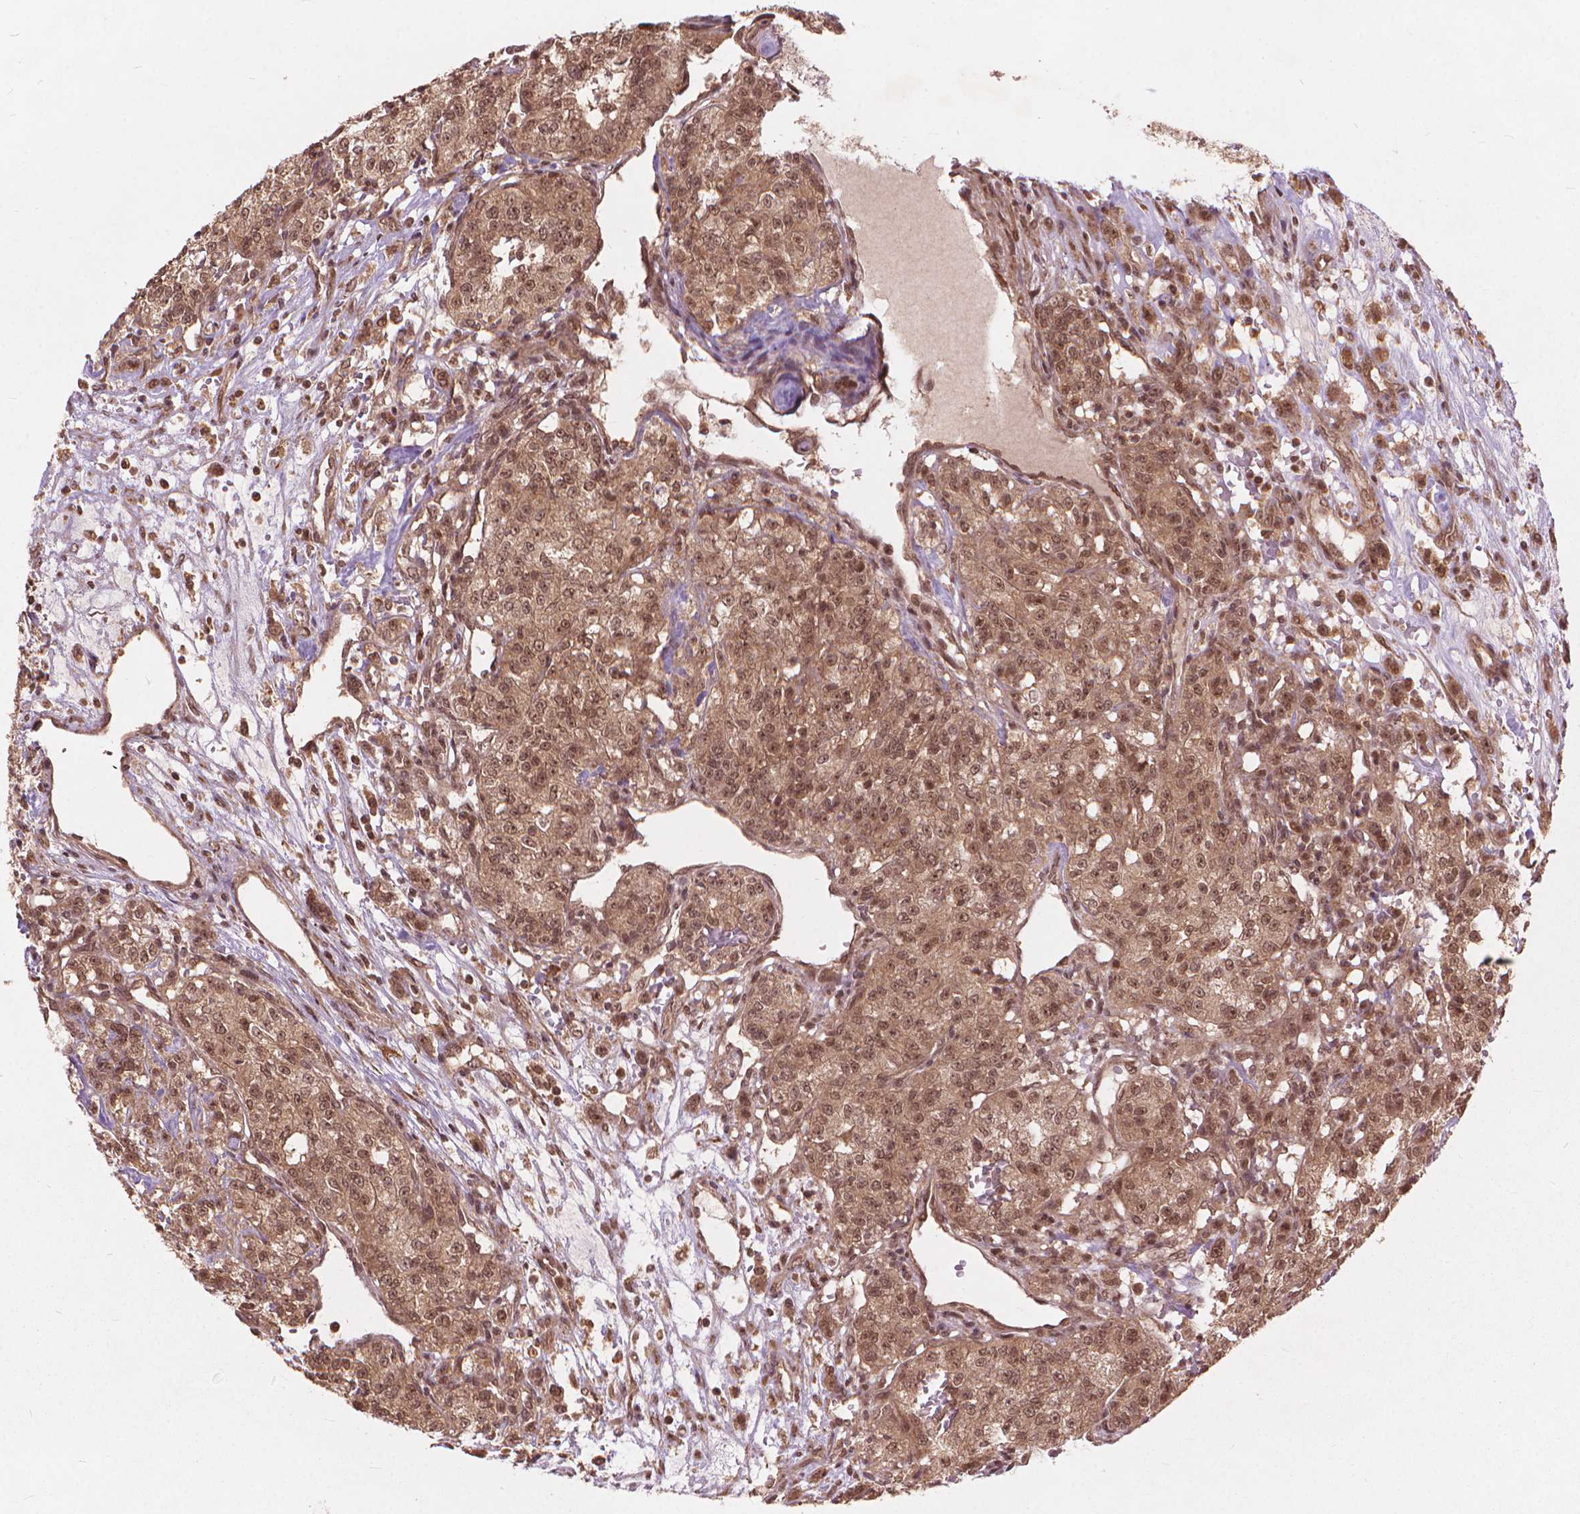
{"staining": {"intensity": "moderate", "quantity": ">75%", "location": "cytoplasmic/membranous,nuclear"}, "tissue": "renal cancer", "cell_type": "Tumor cells", "image_type": "cancer", "snomed": [{"axis": "morphology", "description": "Adenocarcinoma, NOS"}, {"axis": "topography", "description": "Kidney"}], "caption": "A brown stain labels moderate cytoplasmic/membranous and nuclear positivity of a protein in human renal cancer (adenocarcinoma) tumor cells.", "gene": "SSU72", "patient": {"sex": "female", "age": 63}}